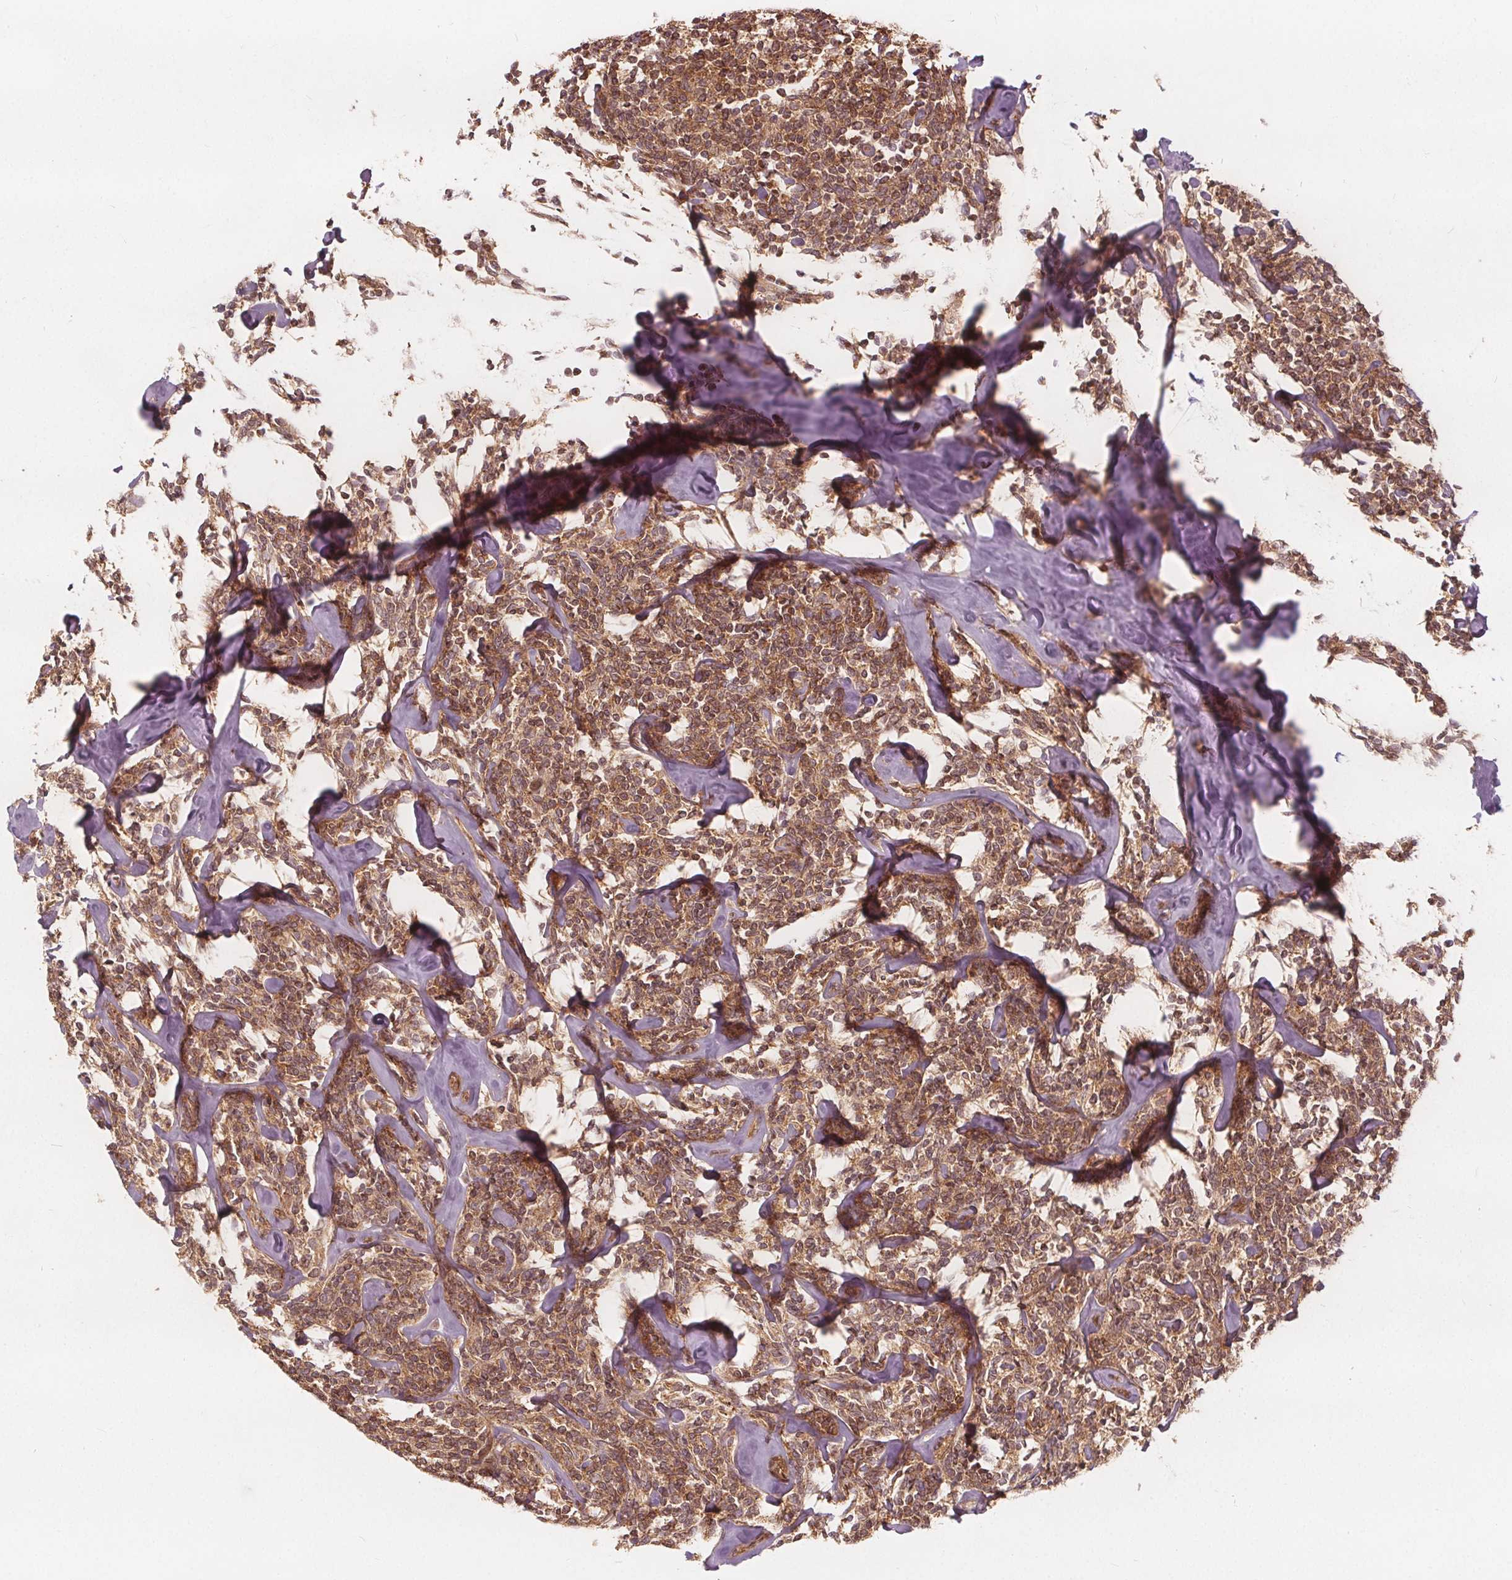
{"staining": {"intensity": "moderate", "quantity": ">75%", "location": "cytoplasmic/membranous,nuclear"}, "tissue": "lymphoma", "cell_type": "Tumor cells", "image_type": "cancer", "snomed": [{"axis": "morphology", "description": "Malignant lymphoma, non-Hodgkin's type, Low grade"}, {"axis": "topography", "description": "Lymph node"}], "caption": "The micrograph demonstrates immunohistochemical staining of low-grade malignant lymphoma, non-Hodgkin's type. There is moderate cytoplasmic/membranous and nuclear positivity is seen in about >75% of tumor cells.", "gene": "PPP1CB", "patient": {"sex": "female", "age": 56}}